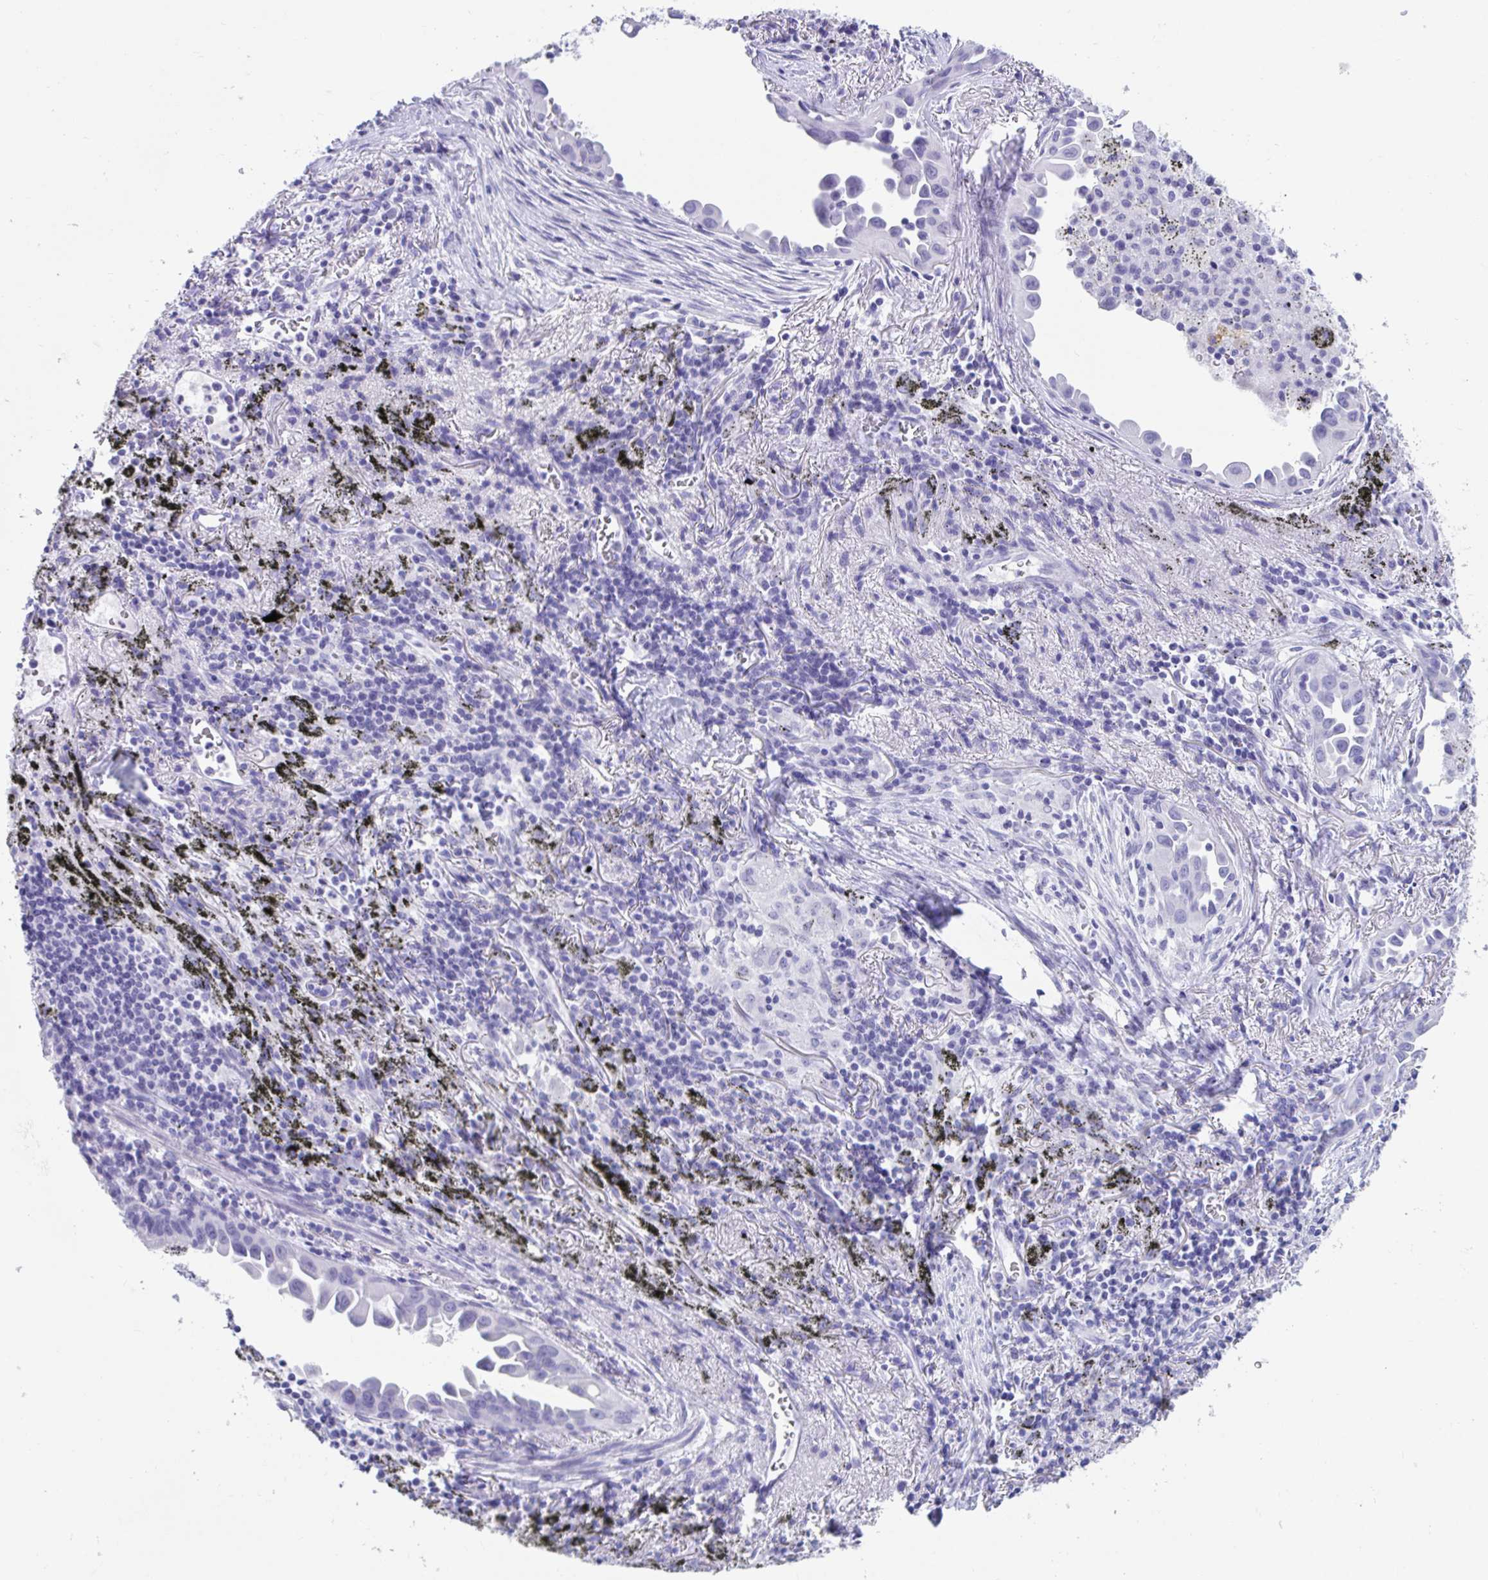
{"staining": {"intensity": "negative", "quantity": "none", "location": "none"}, "tissue": "lung cancer", "cell_type": "Tumor cells", "image_type": "cancer", "snomed": [{"axis": "morphology", "description": "Adenocarcinoma, NOS"}, {"axis": "topography", "description": "Lung"}], "caption": "An immunohistochemistry (IHC) histopathology image of adenocarcinoma (lung) is shown. There is no staining in tumor cells of adenocarcinoma (lung). Nuclei are stained in blue.", "gene": "TMEM35A", "patient": {"sex": "male", "age": 68}}